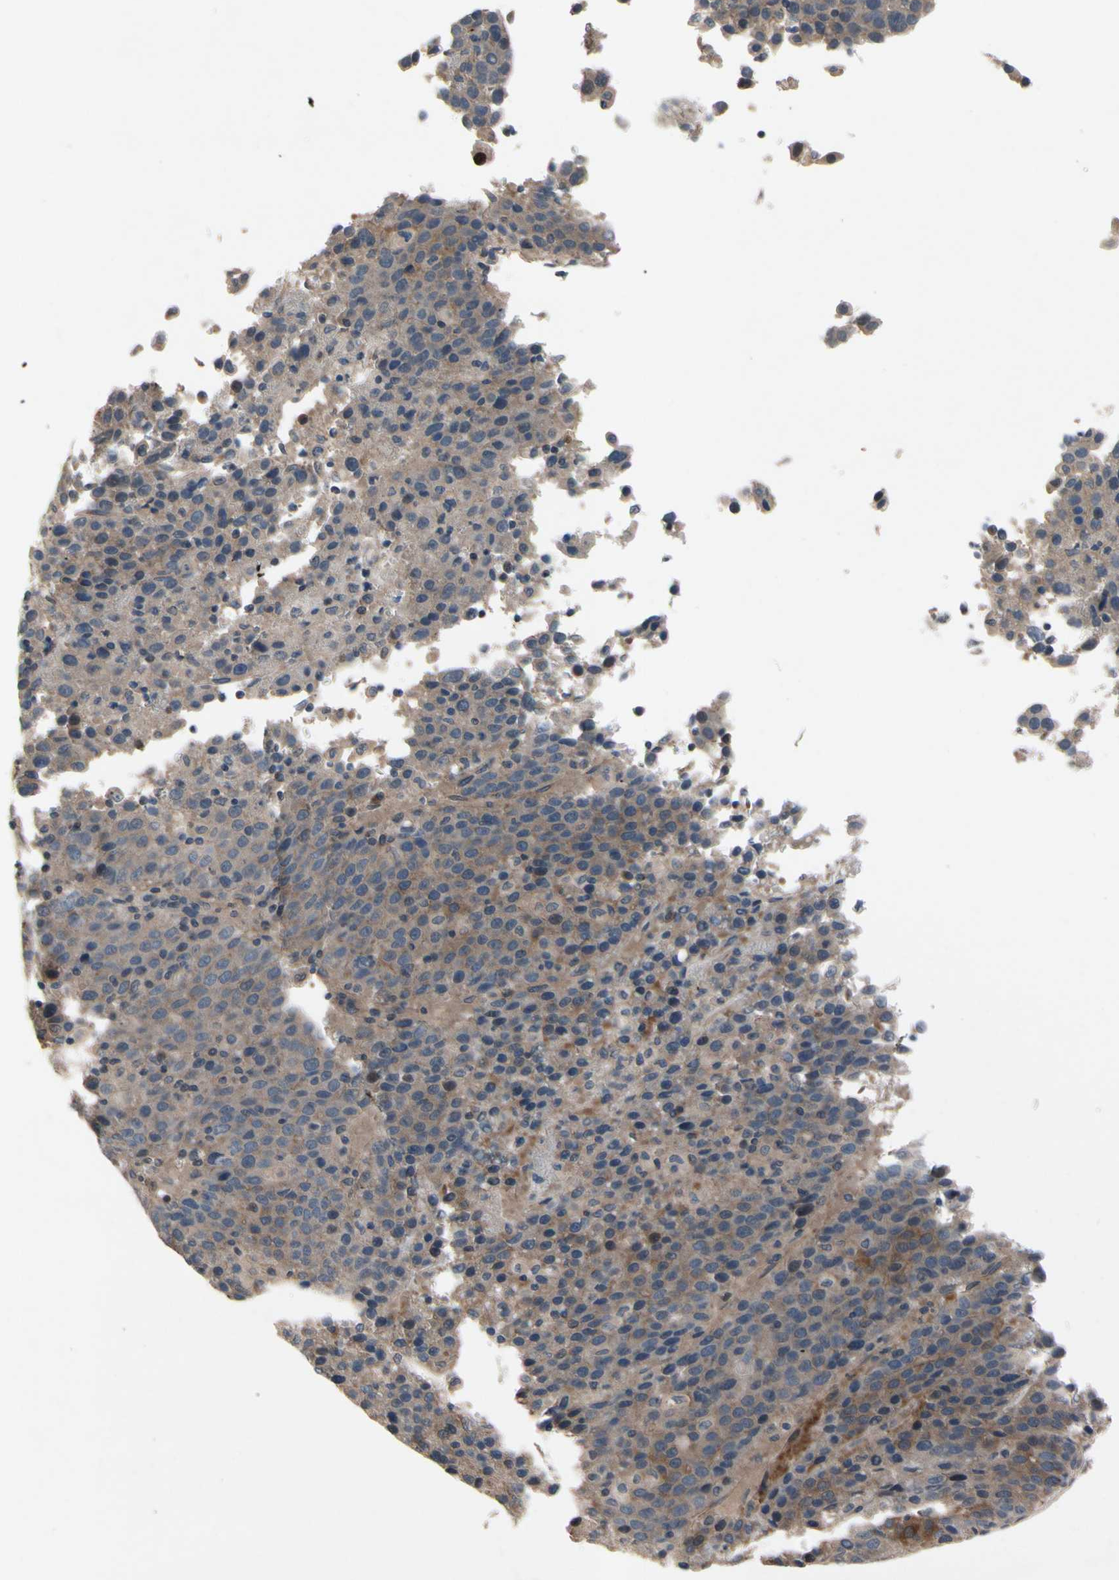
{"staining": {"intensity": "weak", "quantity": "25%-75%", "location": "cytoplasmic/membranous"}, "tissue": "liver cancer", "cell_type": "Tumor cells", "image_type": "cancer", "snomed": [{"axis": "morphology", "description": "Carcinoma, Hepatocellular, NOS"}, {"axis": "topography", "description": "Liver"}], "caption": "A micrograph of human liver hepatocellular carcinoma stained for a protein shows weak cytoplasmic/membranous brown staining in tumor cells.", "gene": "ICAM5", "patient": {"sex": "female", "age": 53}}